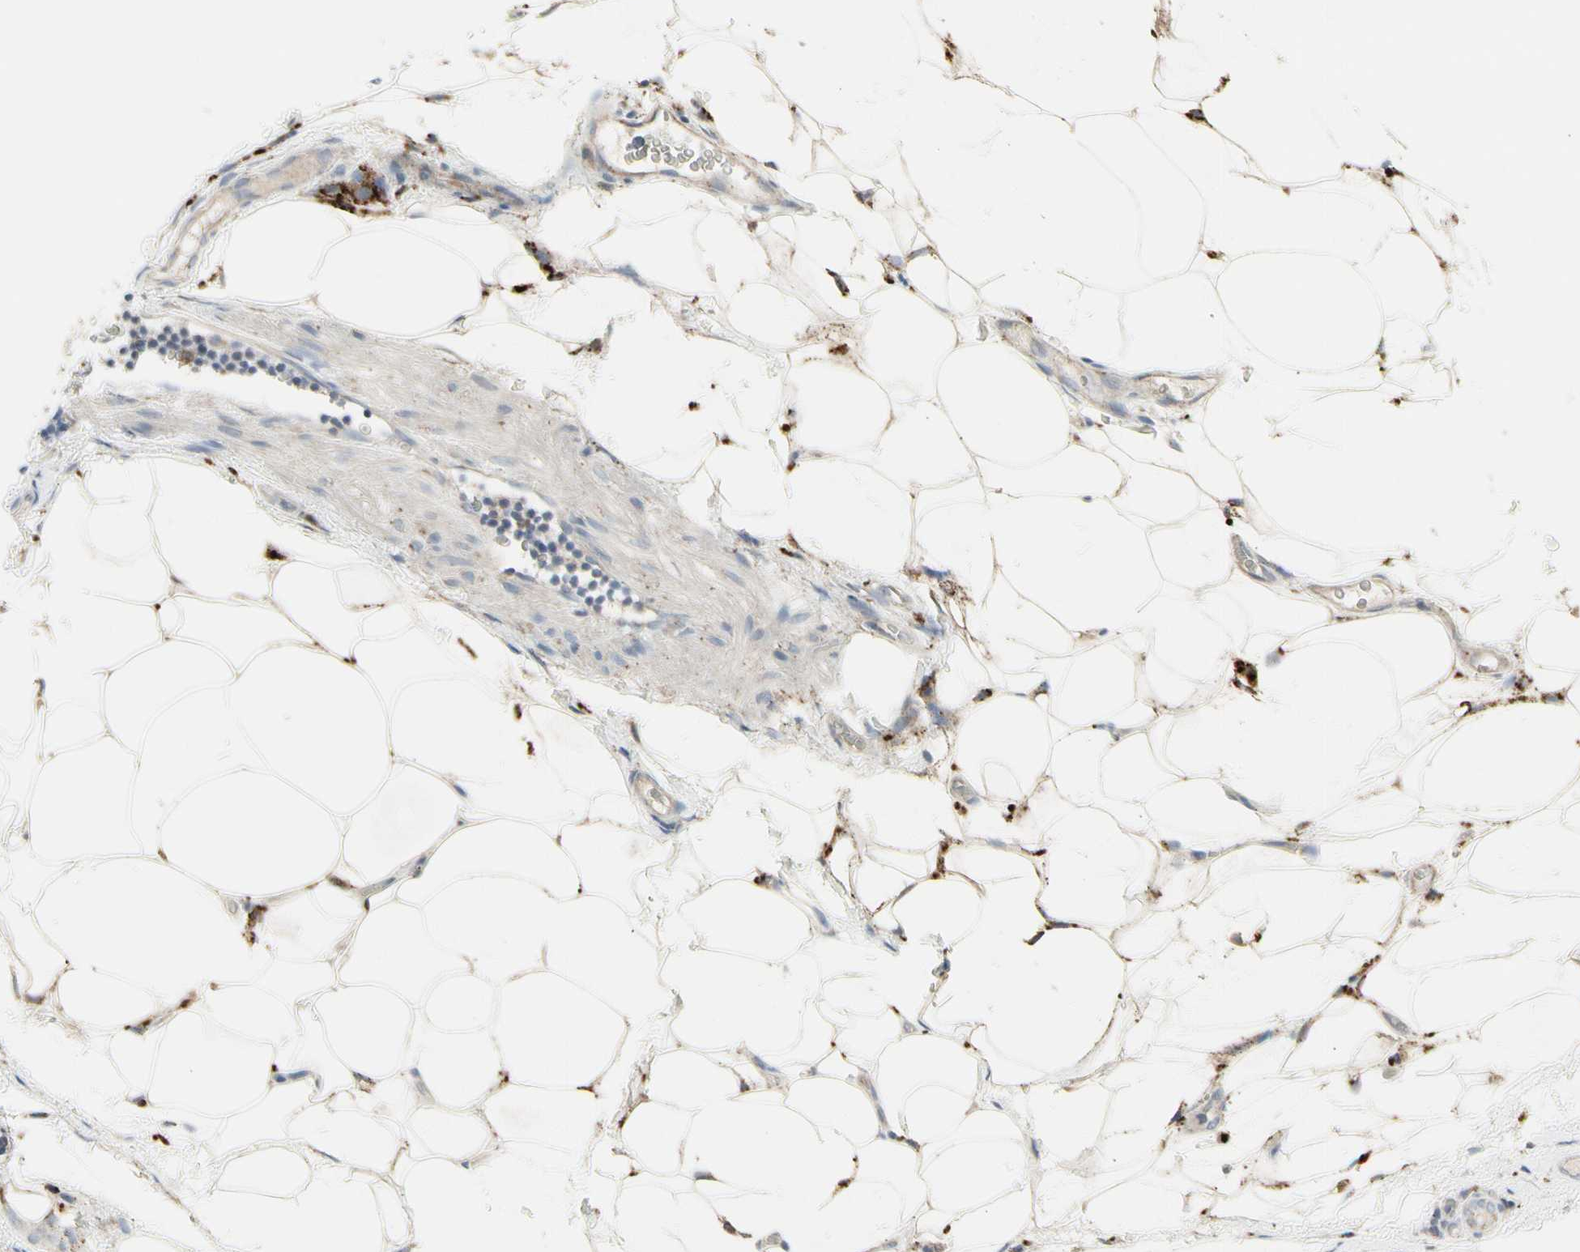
{"staining": {"intensity": "negative", "quantity": "none", "location": "none"}, "tissue": "lymphoma", "cell_type": "Tumor cells", "image_type": "cancer", "snomed": [{"axis": "morphology", "description": "Malignant lymphoma, non-Hodgkin's type, Low grade"}, {"axis": "topography", "description": "Lymph node"}], "caption": "DAB (3,3'-diaminobenzidine) immunohistochemical staining of human lymphoma displays no significant expression in tumor cells.", "gene": "GRN", "patient": {"sex": "male", "age": 83}}